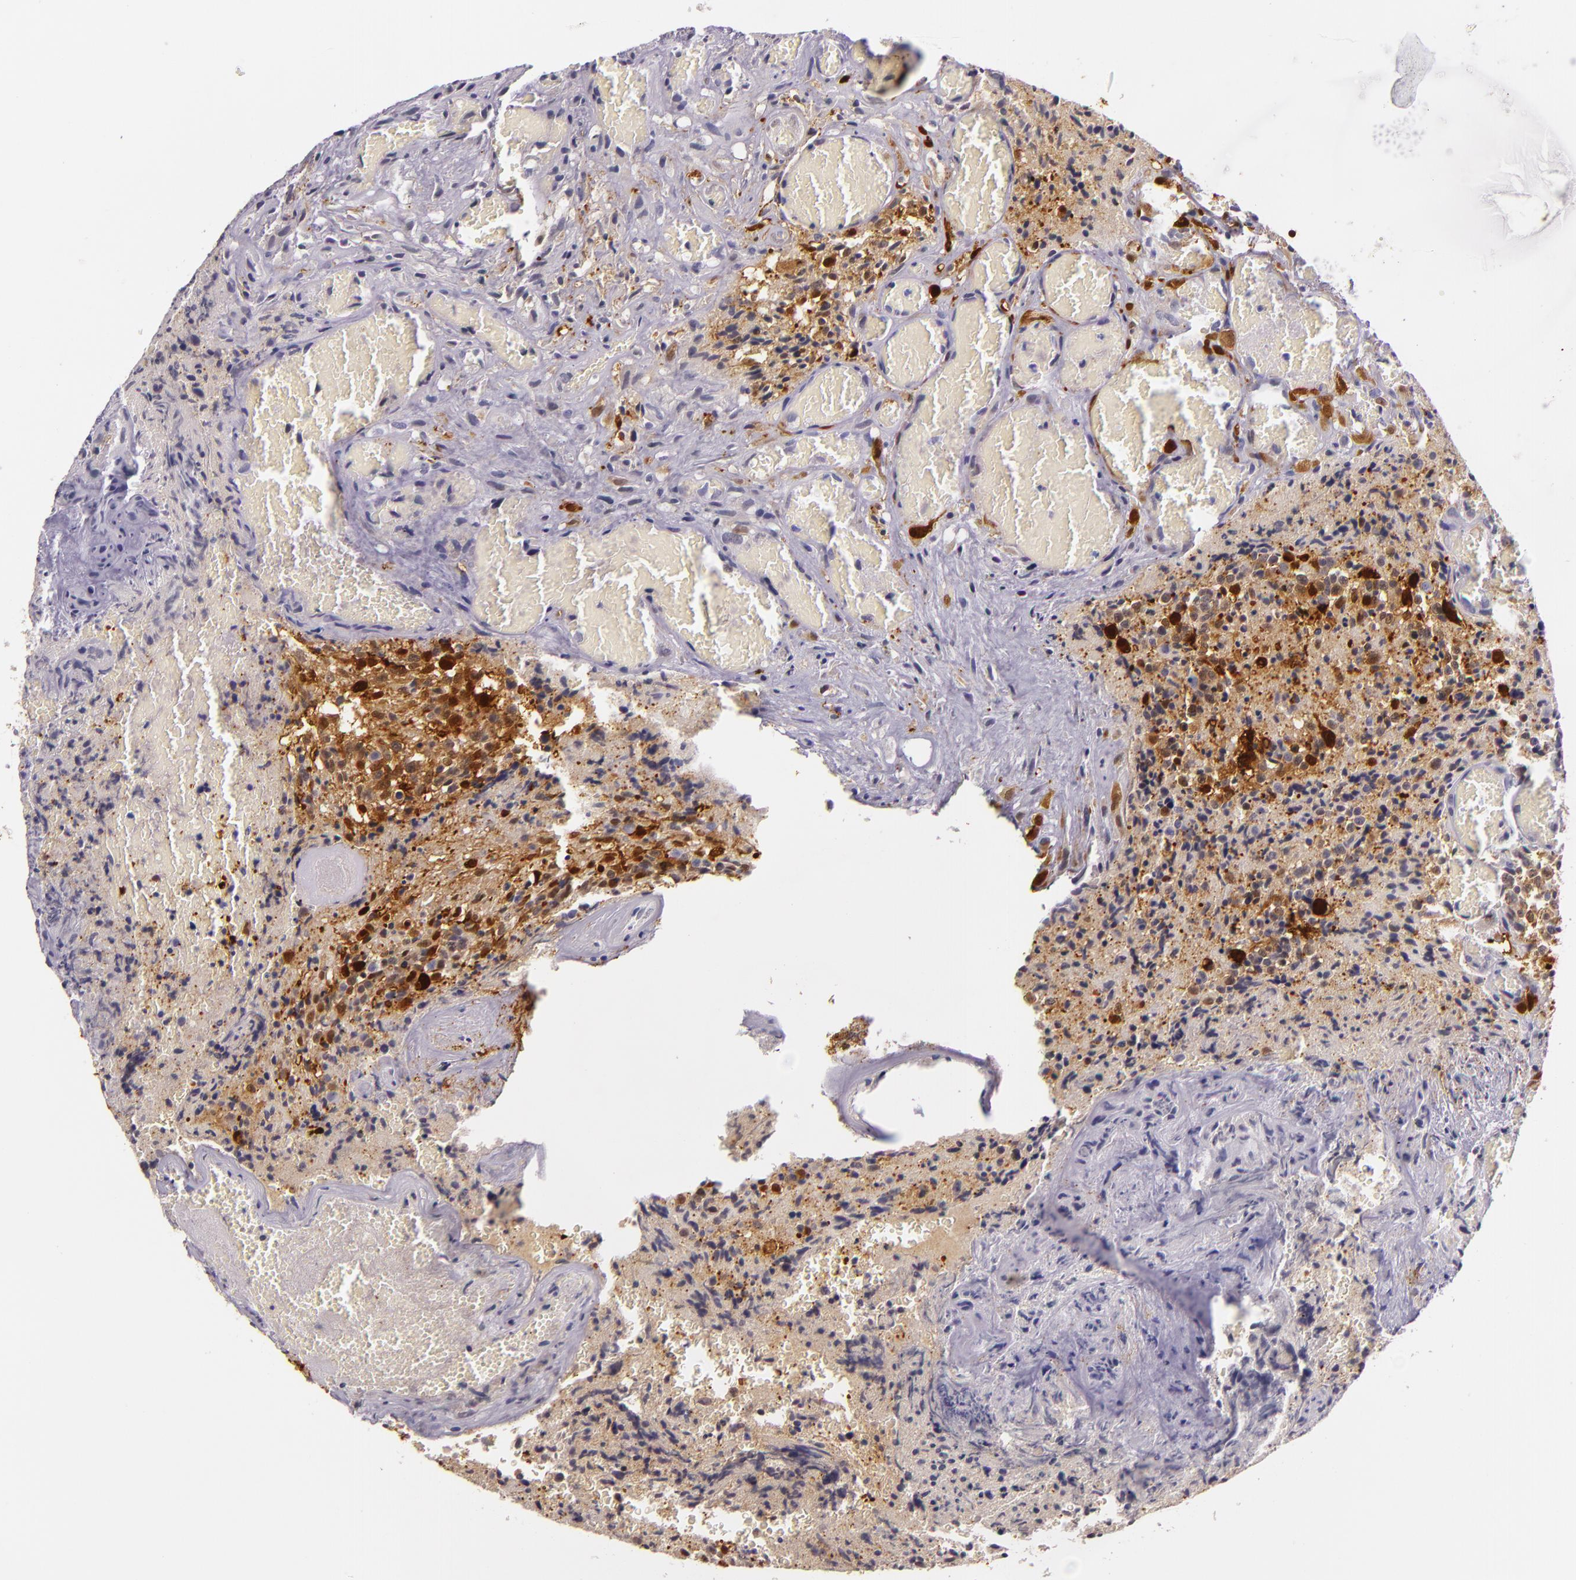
{"staining": {"intensity": "strong", "quantity": "<25%", "location": "nuclear"}, "tissue": "glioma", "cell_type": "Tumor cells", "image_type": "cancer", "snomed": [{"axis": "morphology", "description": "Glioma, malignant, High grade"}, {"axis": "topography", "description": "Brain"}], "caption": "Glioma tissue demonstrates strong nuclear positivity in approximately <25% of tumor cells", "gene": "MT1A", "patient": {"sex": "male", "age": 36}}